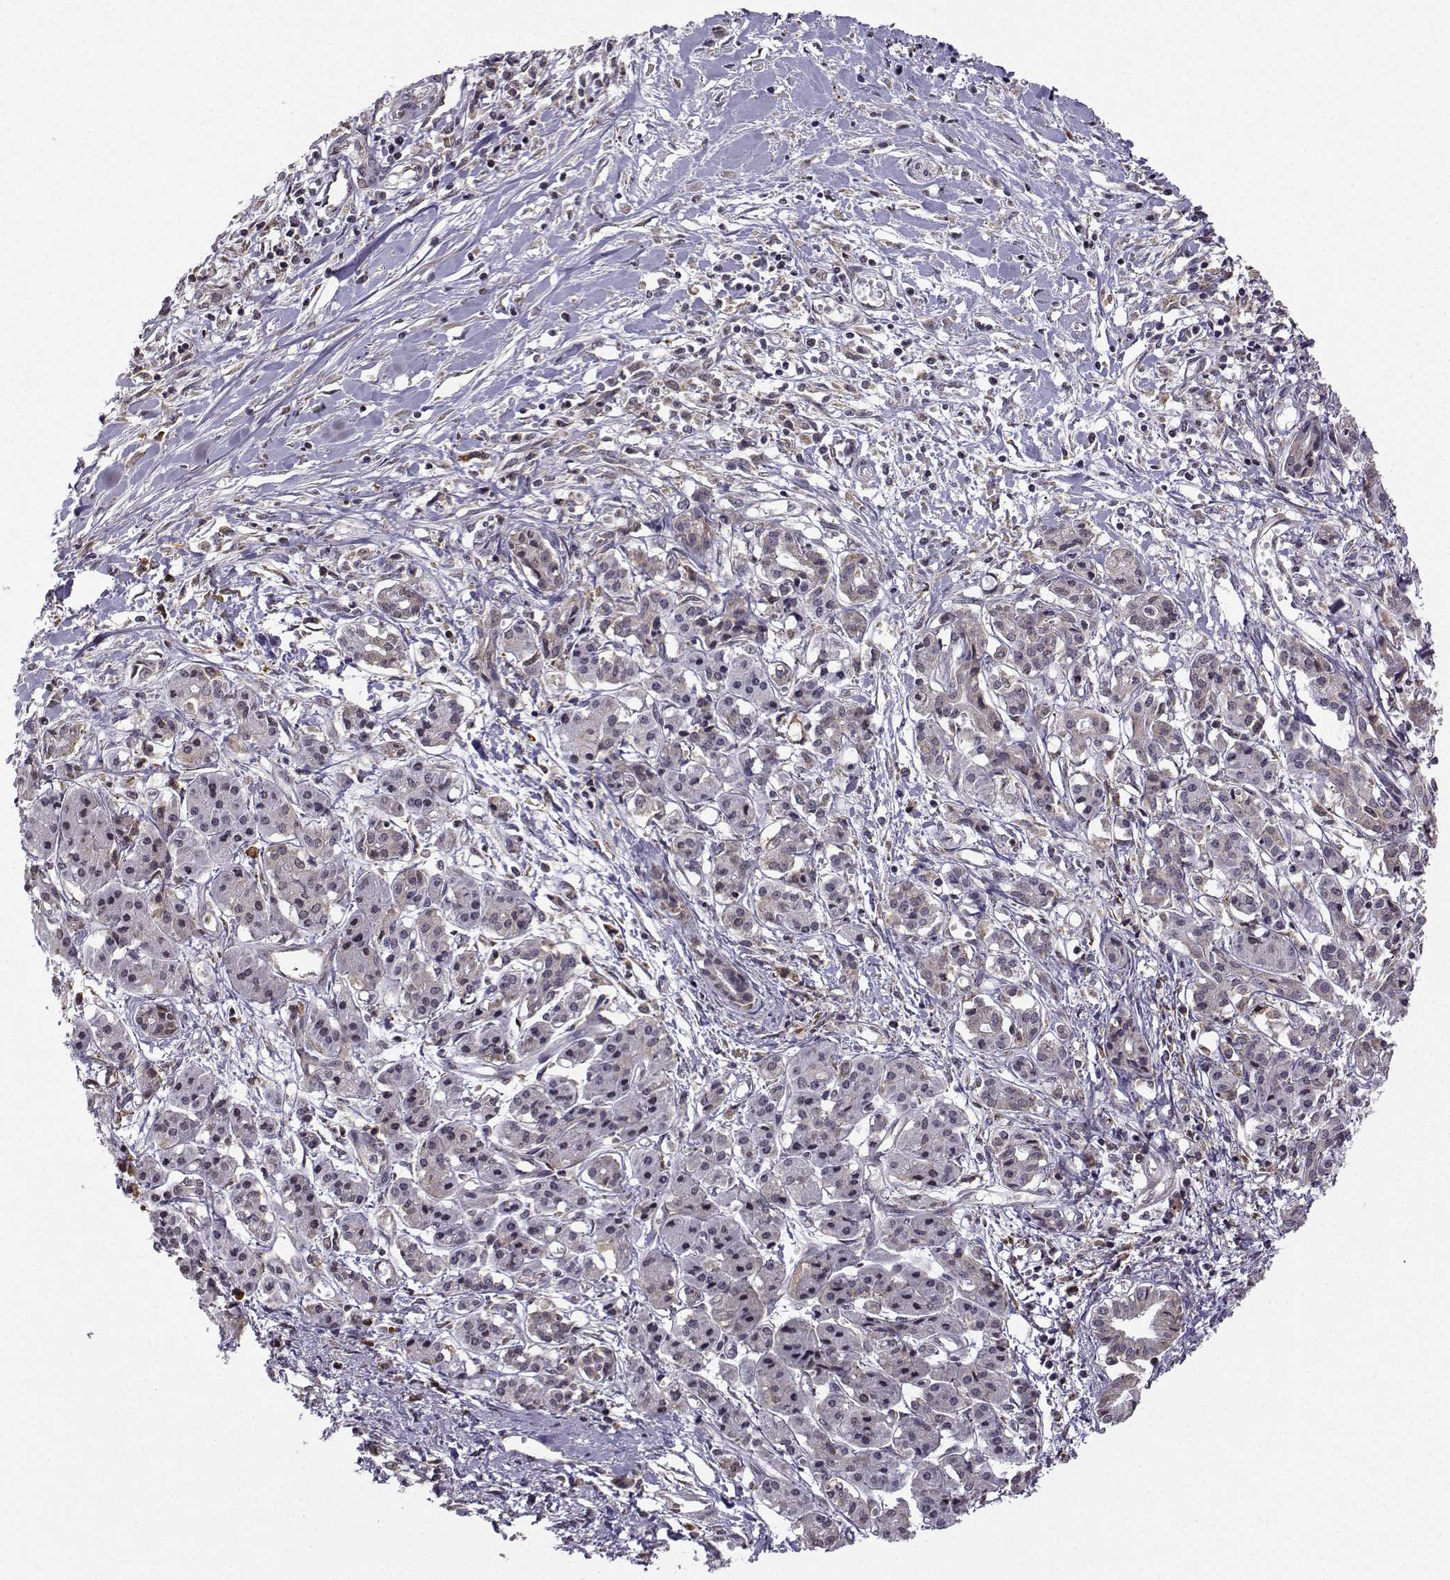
{"staining": {"intensity": "negative", "quantity": "none", "location": "none"}, "tissue": "pancreatic cancer", "cell_type": "Tumor cells", "image_type": "cancer", "snomed": [{"axis": "morphology", "description": "Adenocarcinoma, NOS"}, {"axis": "topography", "description": "Pancreas"}], "caption": "High power microscopy histopathology image of an immunohistochemistry photomicrograph of adenocarcinoma (pancreatic), revealing no significant staining in tumor cells.", "gene": "EZH1", "patient": {"sex": "male", "age": 48}}